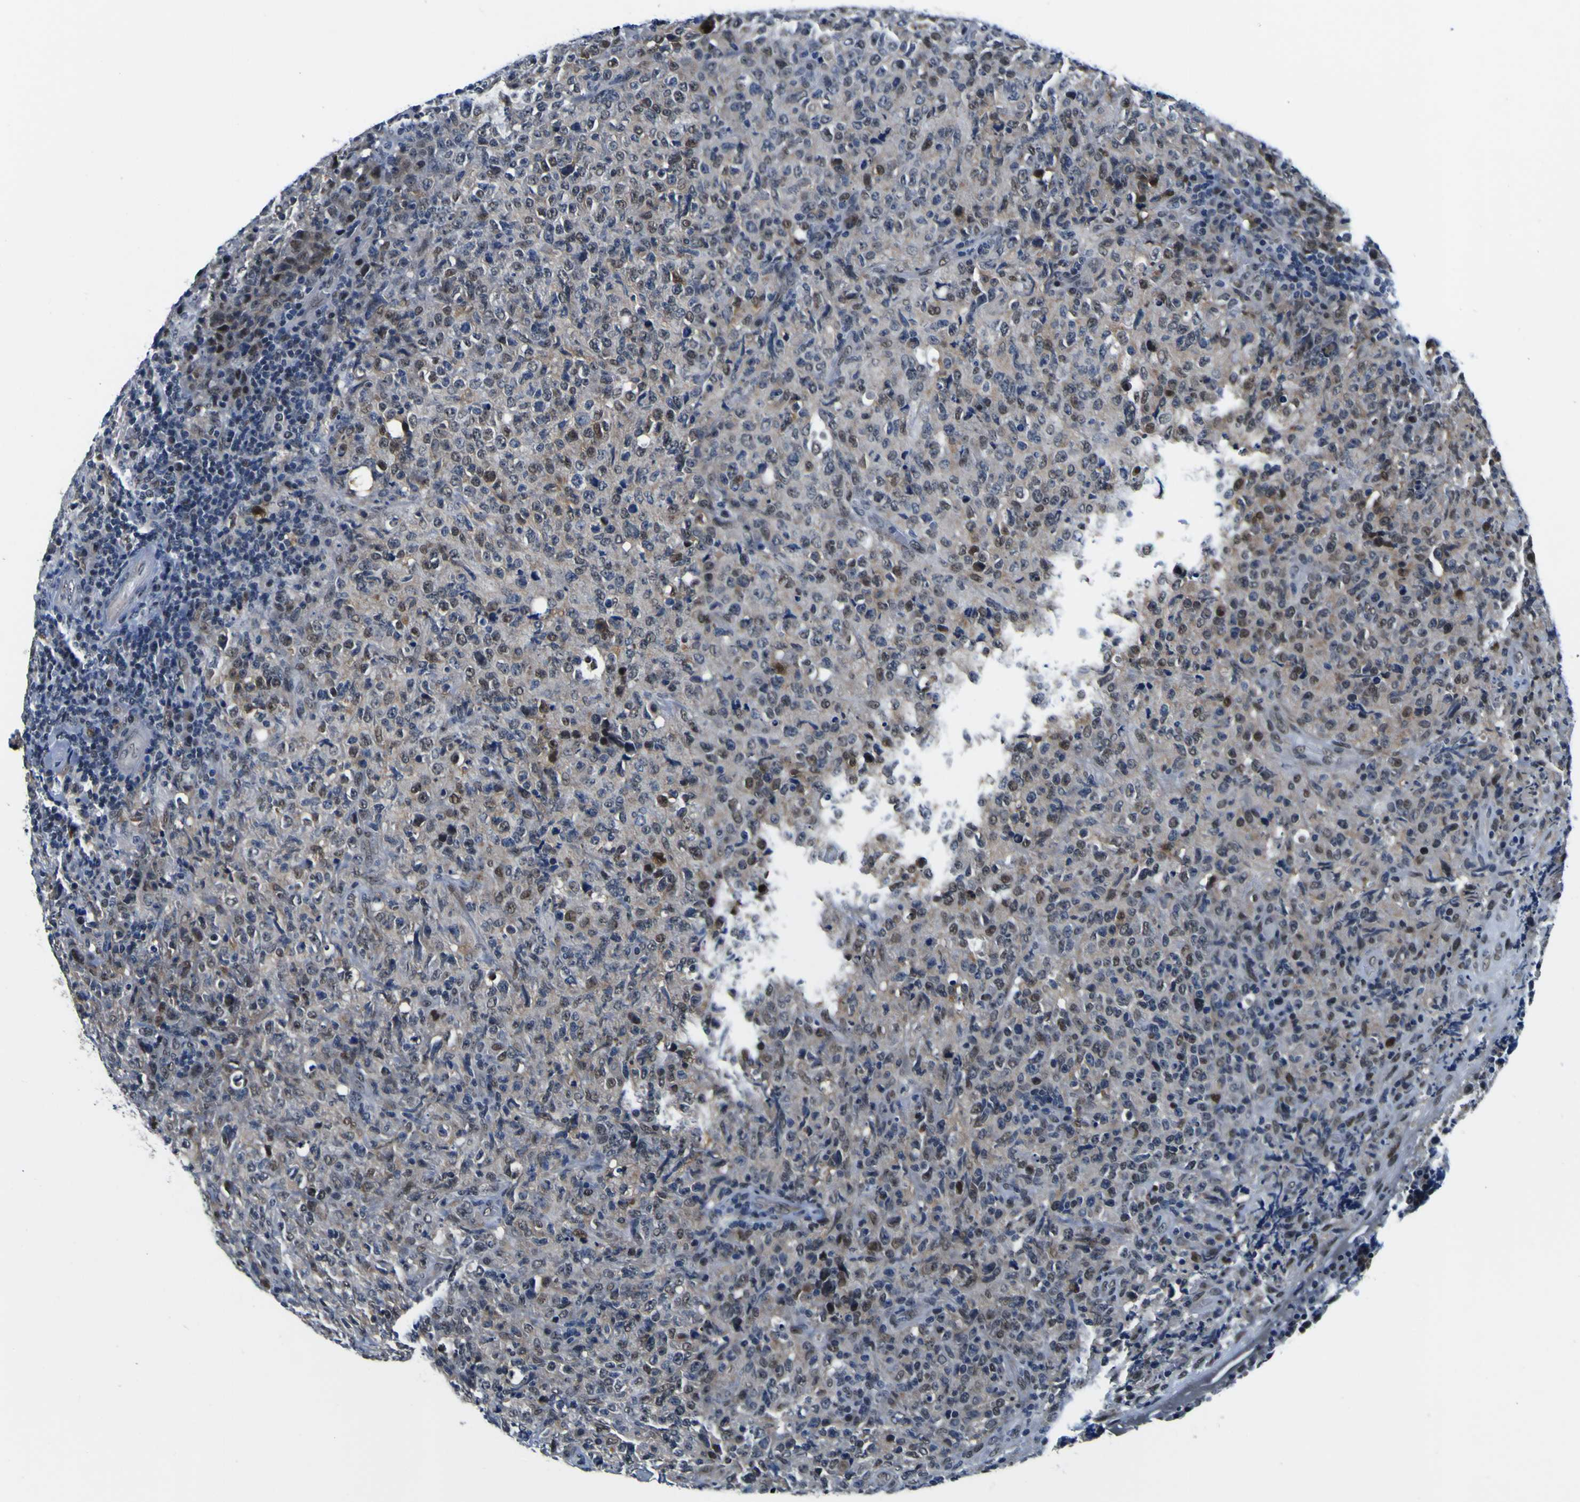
{"staining": {"intensity": "weak", "quantity": "<25%", "location": "nuclear"}, "tissue": "lymphoma", "cell_type": "Tumor cells", "image_type": "cancer", "snomed": [{"axis": "morphology", "description": "Malignant lymphoma, non-Hodgkin's type, High grade"}, {"axis": "topography", "description": "Tonsil"}], "caption": "Photomicrograph shows no significant protein positivity in tumor cells of malignant lymphoma, non-Hodgkin's type (high-grade). Brightfield microscopy of immunohistochemistry (IHC) stained with DAB (3,3'-diaminobenzidine) (brown) and hematoxylin (blue), captured at high magnification.", "gene": "CUL4B", "patient": {"sex": "female", "age": 36}}